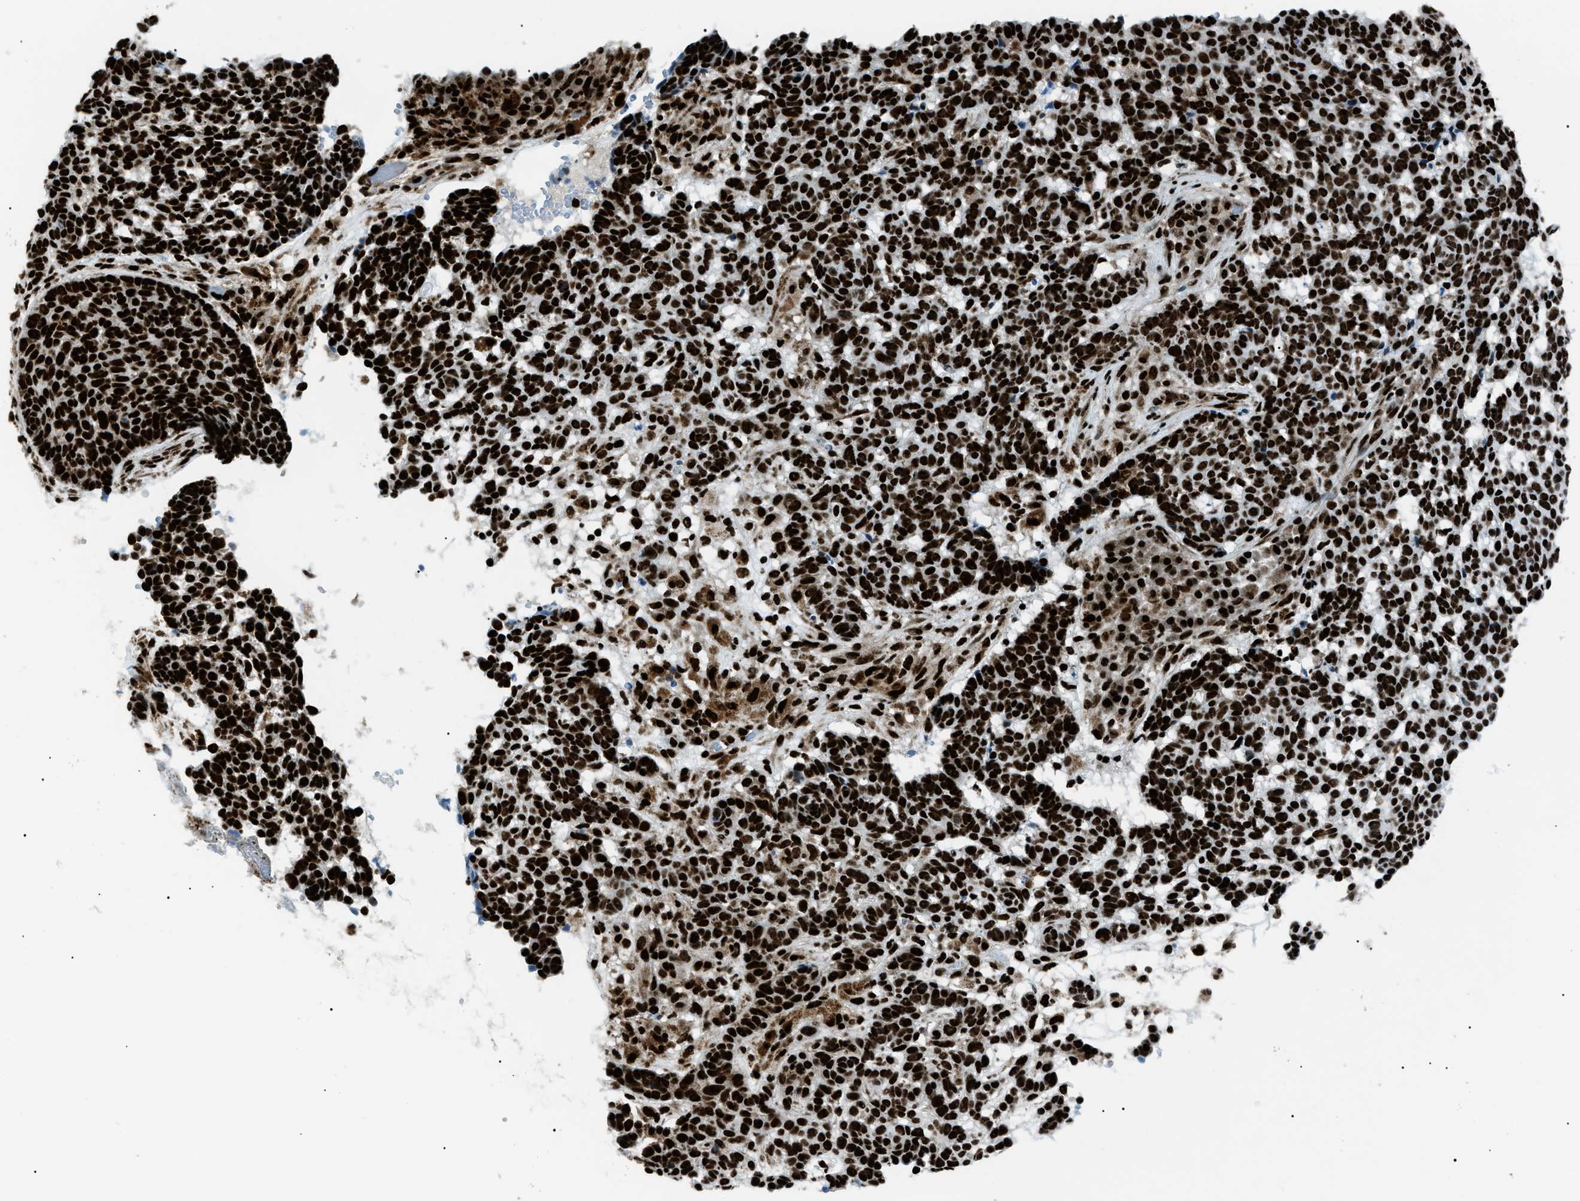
{"staining": {"intensity": "strong", "quantity": ">75%", "location": "nuclear"}, "tissue": "skin cancer", "cell_type": "Tumor cells", "image_type": "cancer", "snomed": [{"axis": "morphology", "description": "Basal cell carcinoma"}, {"axis": "topography", "description": "Skin"}], "caption": "Basal cell carcinoma (skin) stained for a protein (brown) shows strong nuclear positive staining in approximately >75% of tumor cells.", "gene": "HNRNPK", "patient": {"sex": "male", "age": 85}}